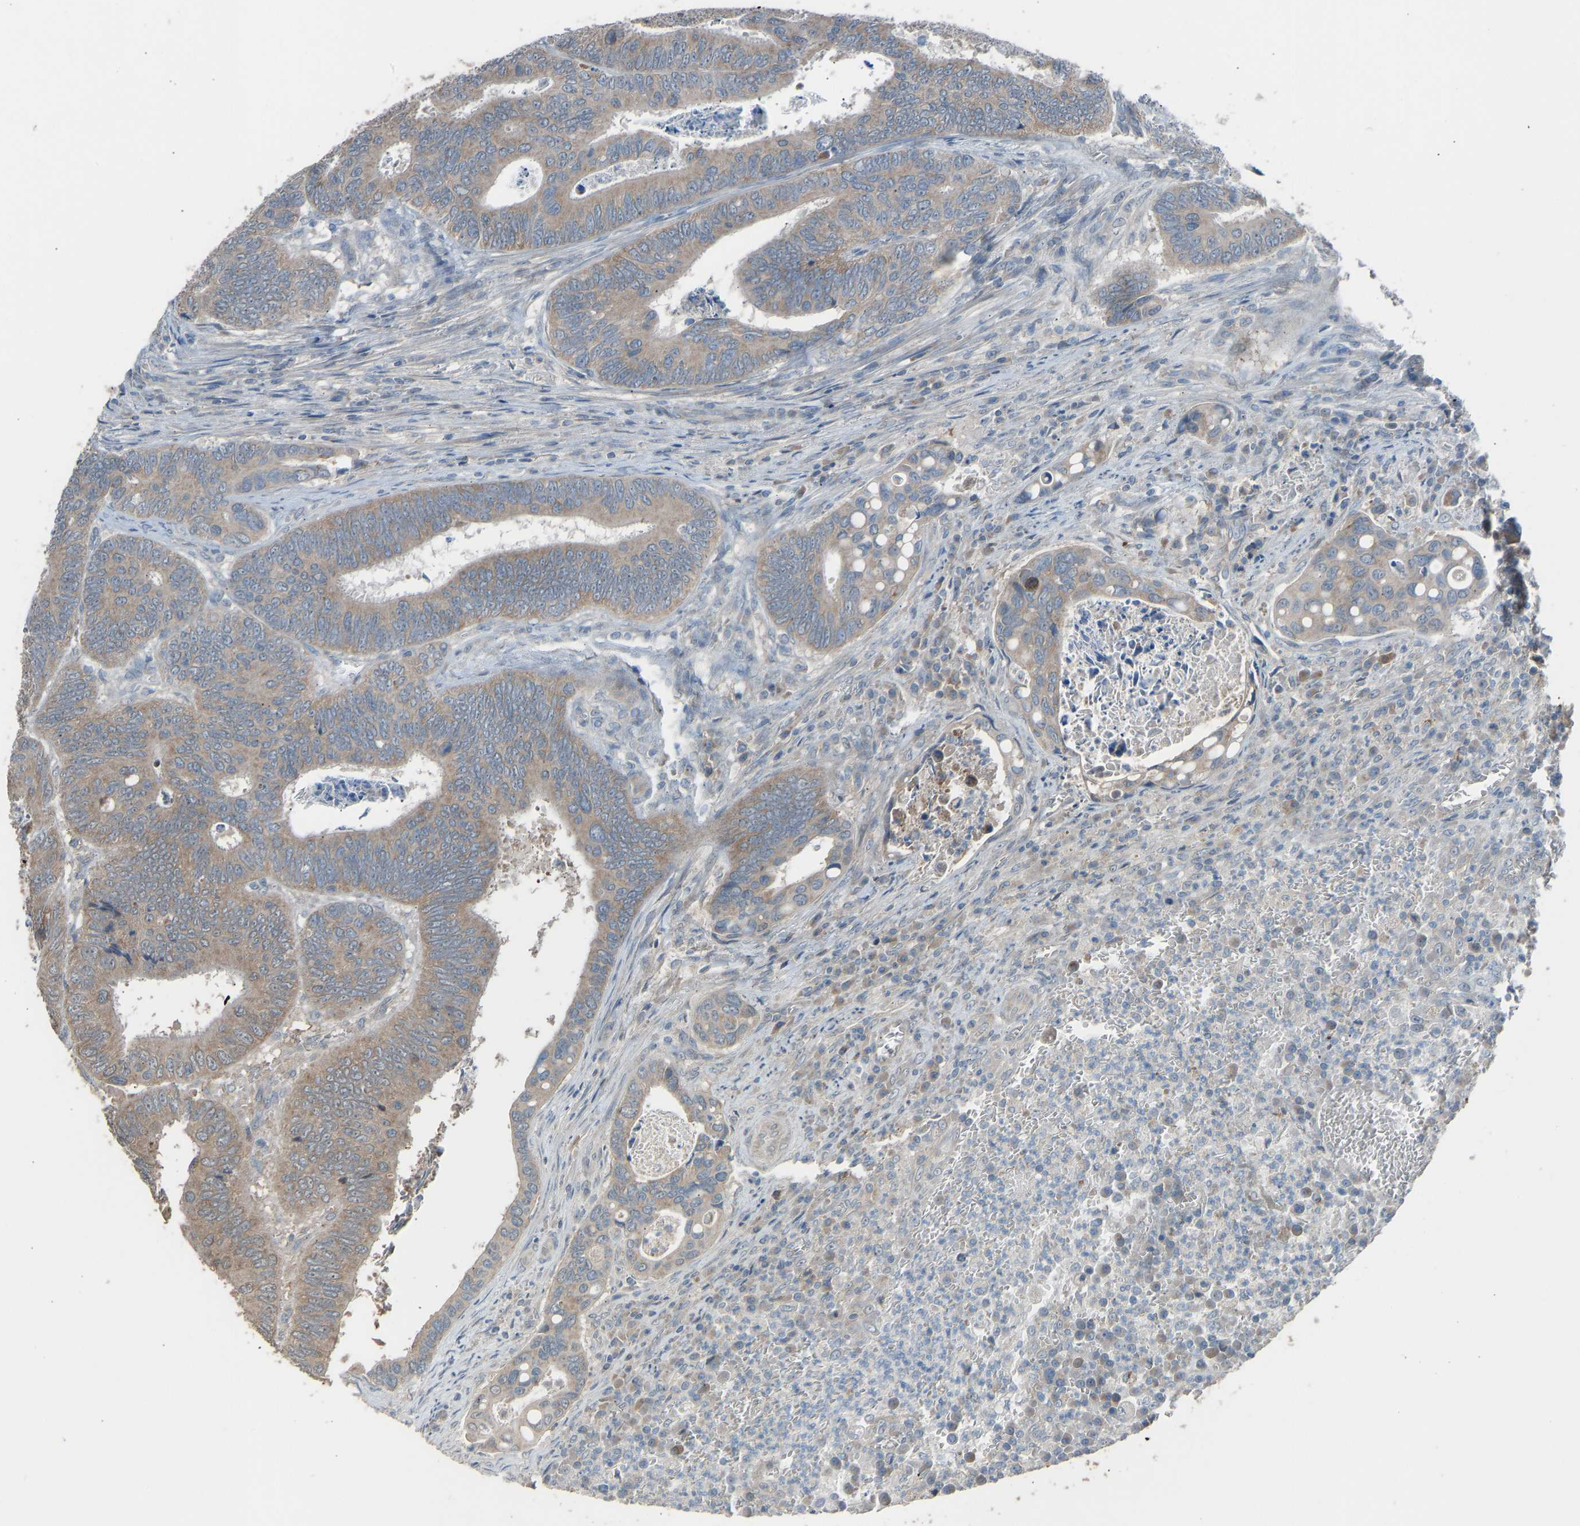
{"staining": {"intensity": "weak", "quantity": ">75%", "location": "cytoplasmic/membranous"}, "tissue": "colorectal cancer", "cell_type": "Tumor cells", "image_type": "cancer", "snomed": [{"axis": "morphology", "description": "Inflammation, NOS"}, {"axis": "morphology", "description": "Adenocarcinoma, NOS"}, {"axis": "topography", "description": "Colon"}], "caption": "Immunohistochemical staining of colorectal adenocarcinoma displays weak cytoplasmic/membranous protein staining in approximately >75% of tumor cells. Nuclei are stained in blue.", "gene": "TGFBR3", "patient": {"sex": "male", "age": 72}}